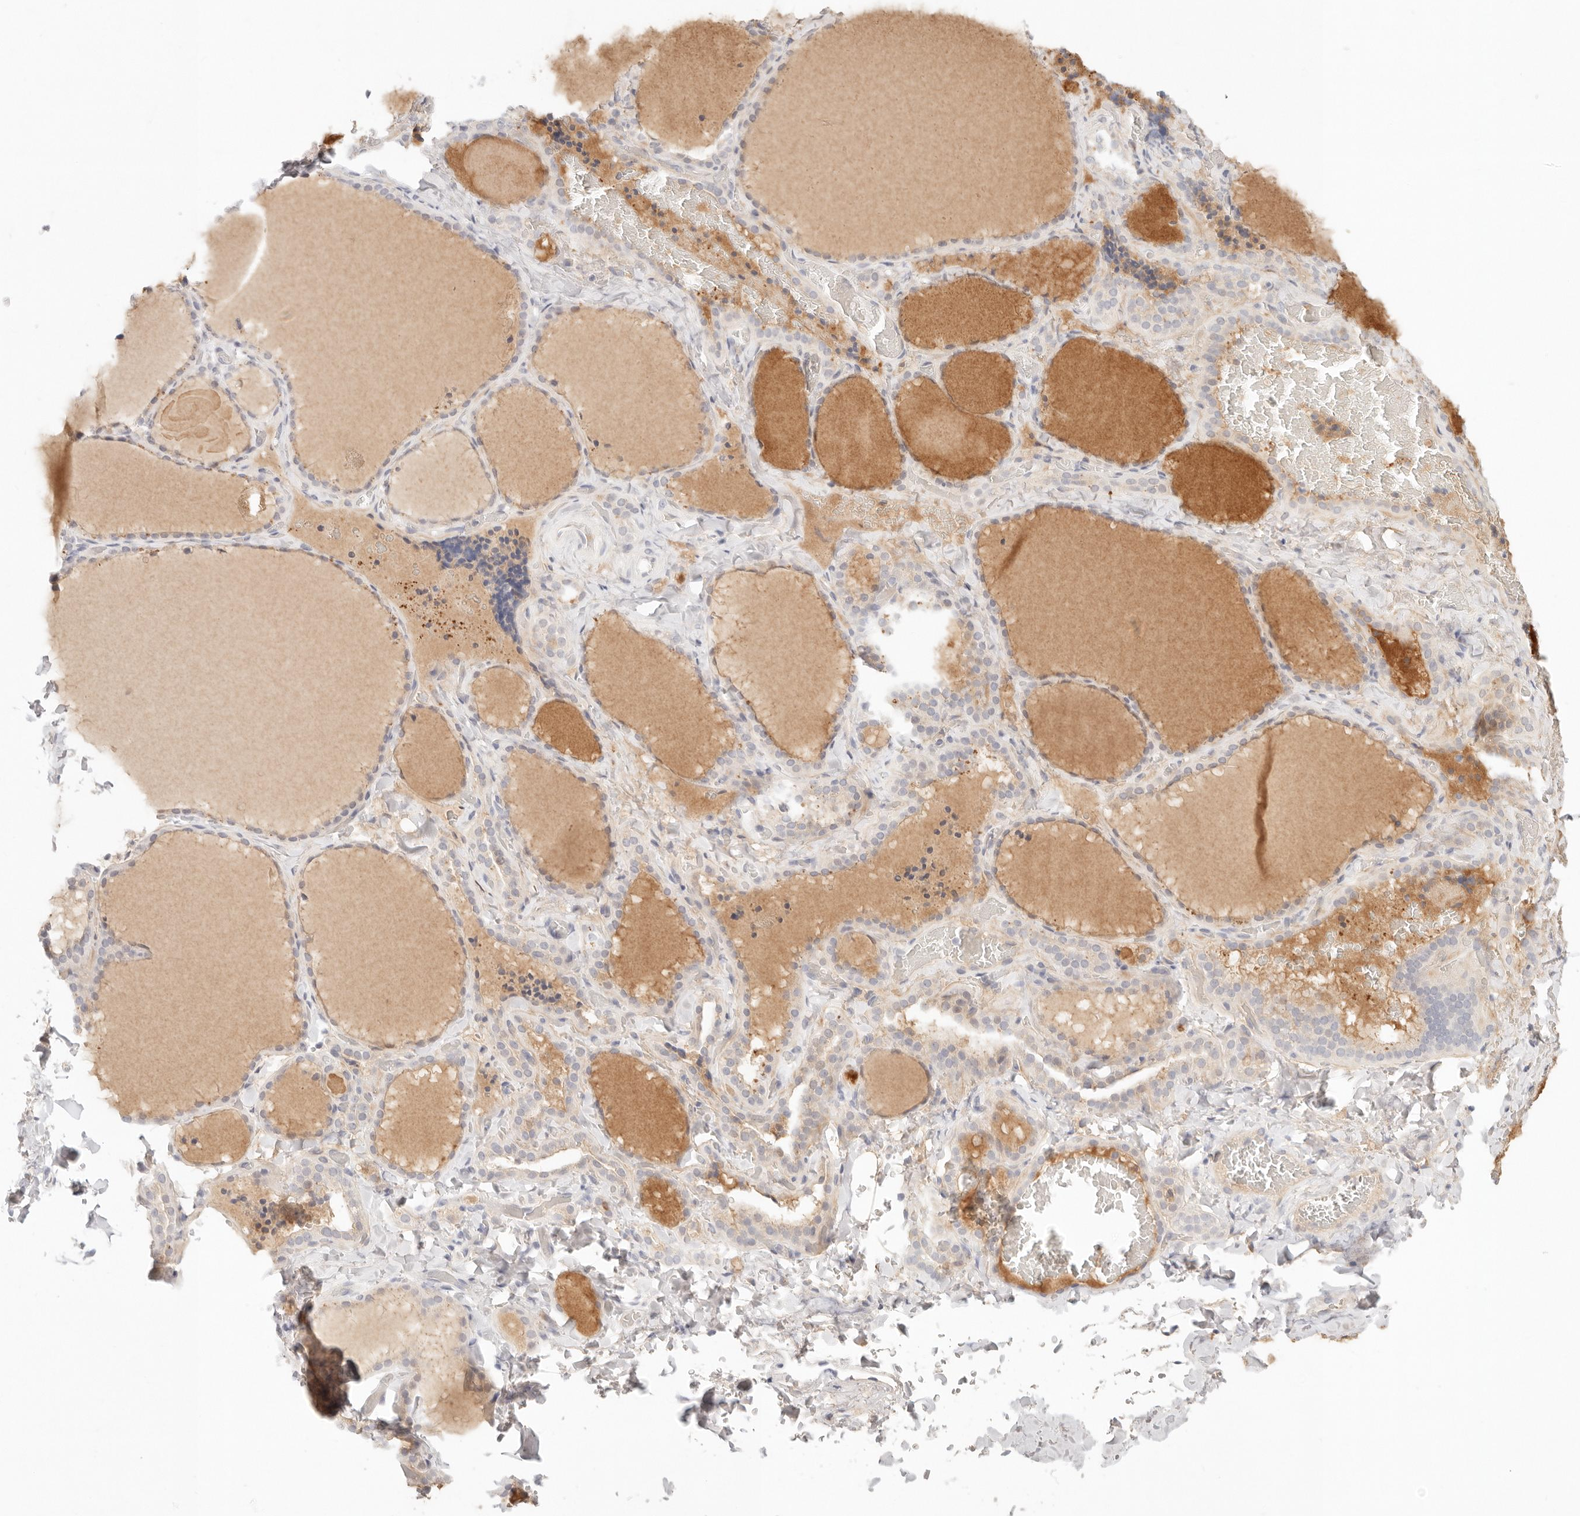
{"staining": {"intensity": "weak", "quantity": "25%-75%", "location": "cytoplasmic/membranous"}, "tissue": "thyroid gland", "cell_type": "Glandular cells", "image_type": "normal", "snomed": [{"axis": "morphology", "description": "Normal tissue, NOS"}, {"axis": "topography", "description": "Thyroid gland"}], "caption": "Thyroid gland stained with DAB (3,3'-diaminobenzidine) immunohistochemistry (IHC) demonstrates low levels of weak cytoplasmic/membranous expression in about 25%-75% of glandular cells.", "gene": "SPHK1", "patient": {"sex": "female", "age": 22}}